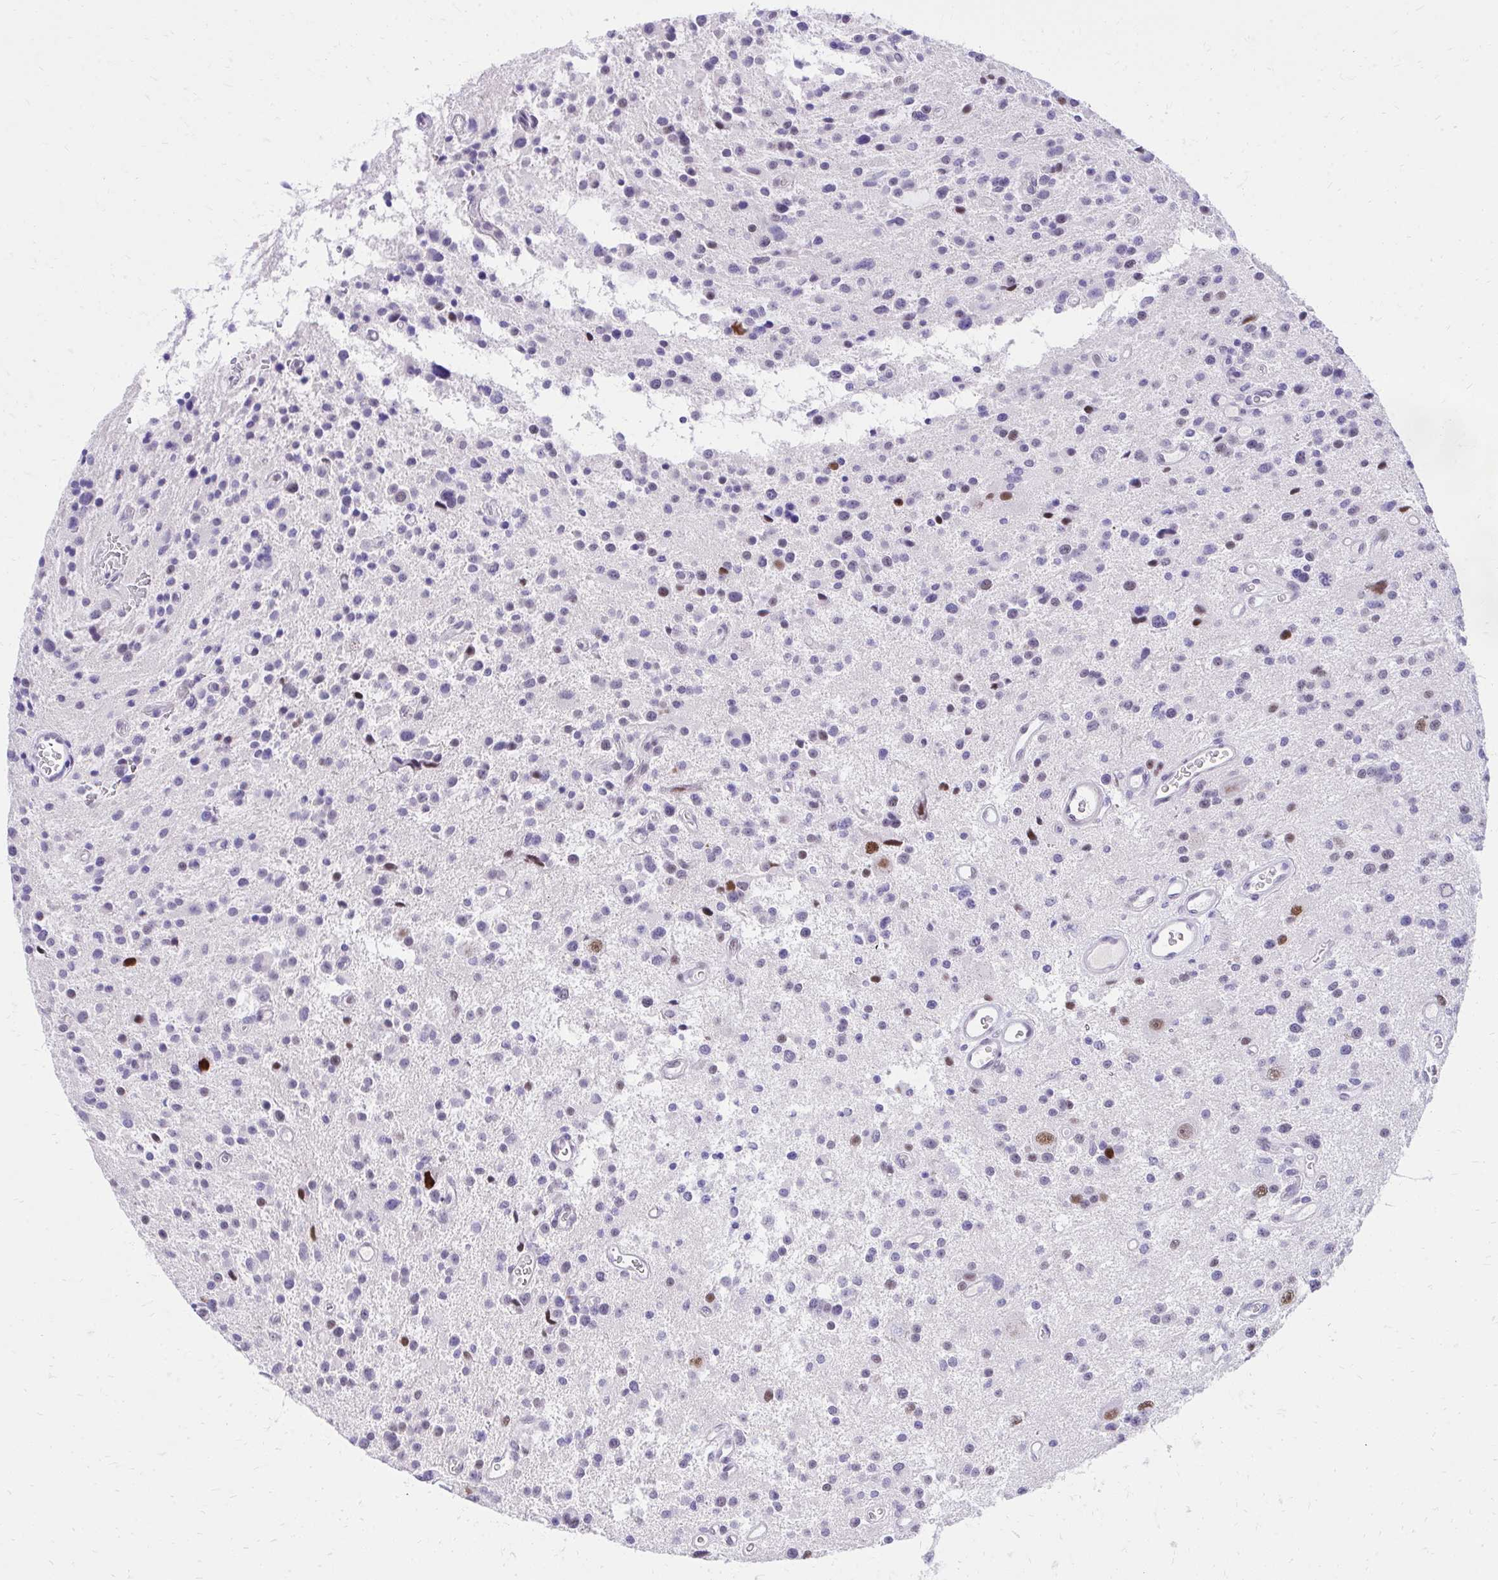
{"staining": {"intensity": "moderate", "quantity": "<25%", "location": "nuclear"}, "tissue": "glioma", "cell_type": "Tumor cells", "image_type": "cancer", "snomed": [{"axis": "morphology", "description": "Glioma, malignant, Low grade"}, {"axis": "topography", "description": "Brain"}], "caption": "Tumor cells show low levels of moderate nuclear staining in approximately <25% of cells in human glioma.", "gene": "KLK1", "patient": {"sex": "male", "age": 43}}